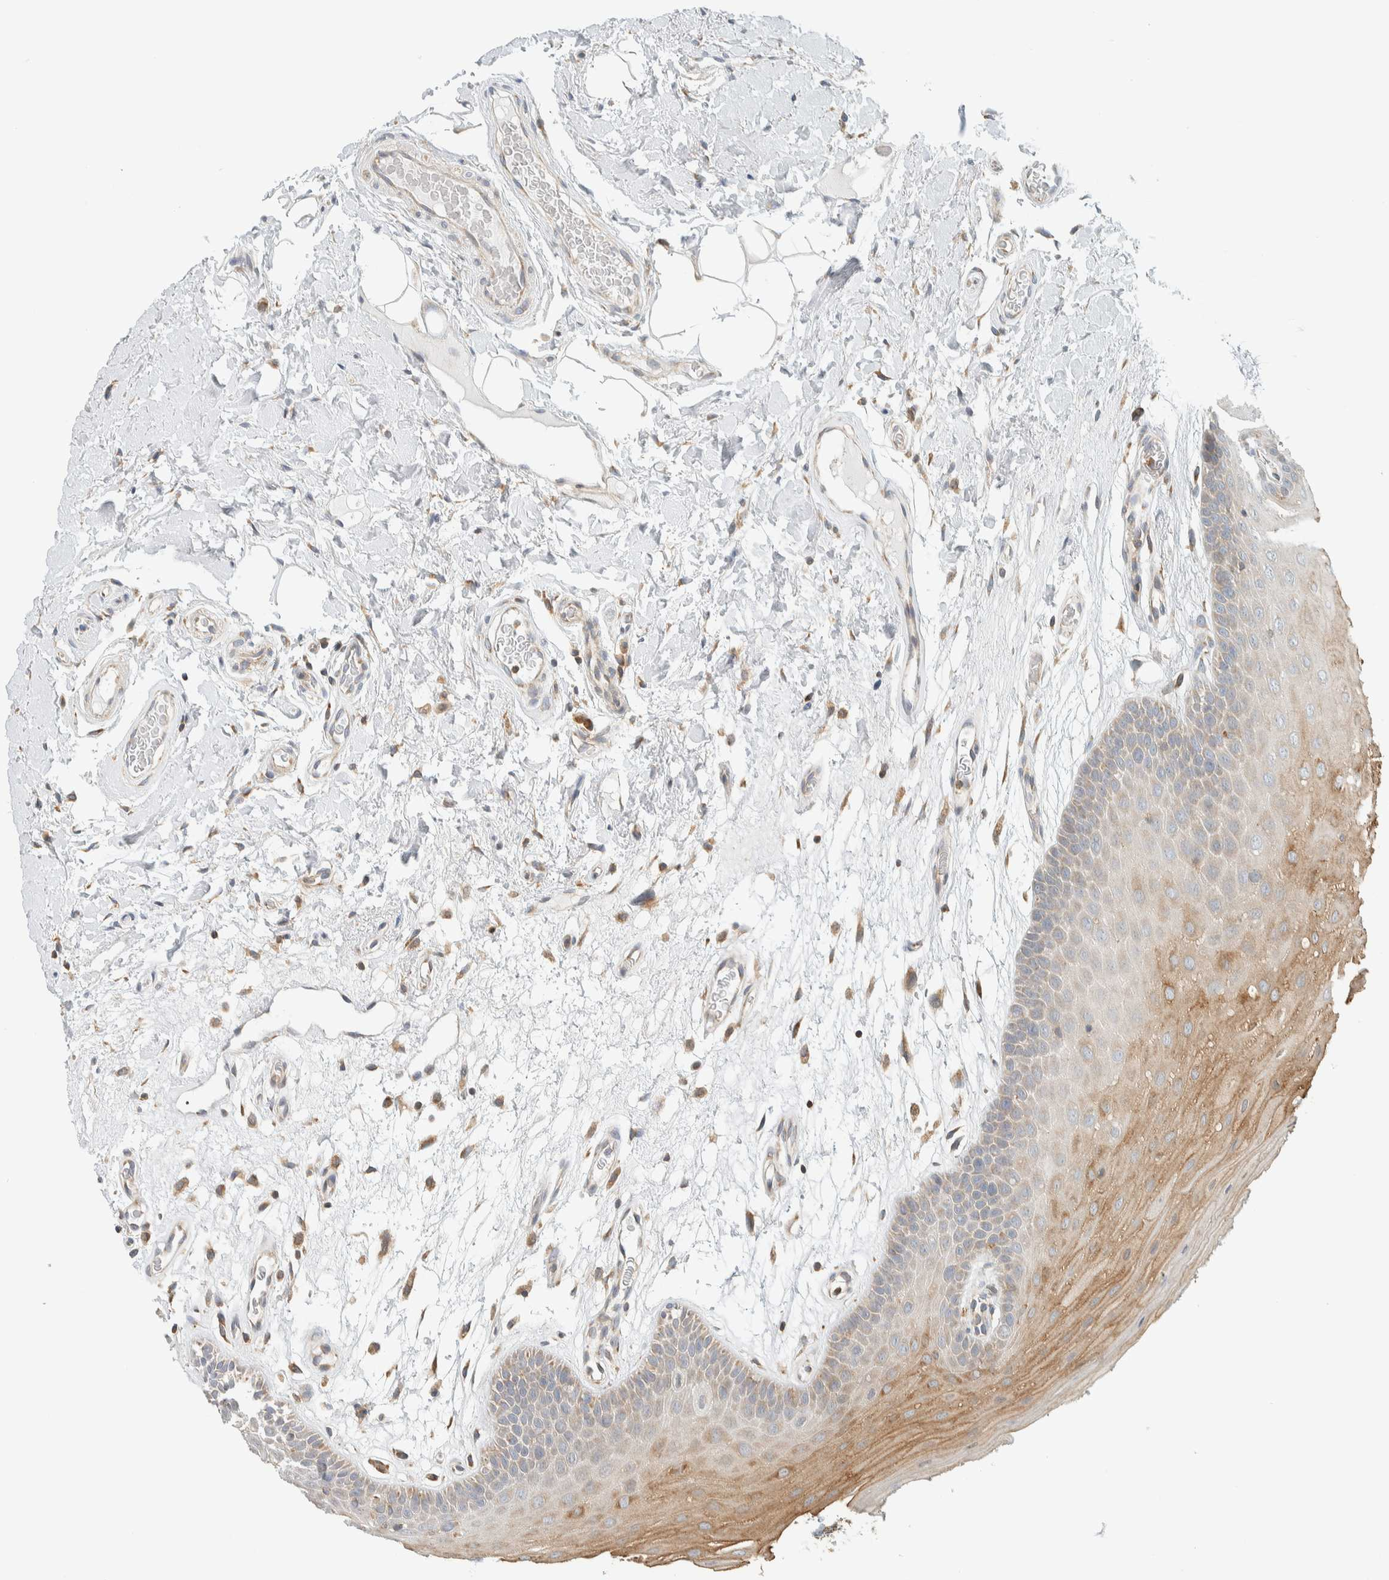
{"staining": {"intensity": "moderate", "quantity": "<25%", "location": "cytoplasmic/membranous"}, "tissue": "oral mucosa", "cell_type": "Squamous epithelial cells", "image_type": "normal", "snomed": [{"axis": "morphology", "description": "Normal tissue, NOS"}, {"axis": "morphology", "description": "Squamous cell carcinoma, NOS"}, {"axis": "topography", "description": "Oral tissue"}, {"axis": "topography", "description": "Head-Neck"}], "caption": "Squamous epithelial cells show low levels of moderate cytoplasmic/membranous expression in approximately <25% of cells in normal oral mucosa.", "gene": "CCDC57", "patient": {"sex": "male", "age": 71}}